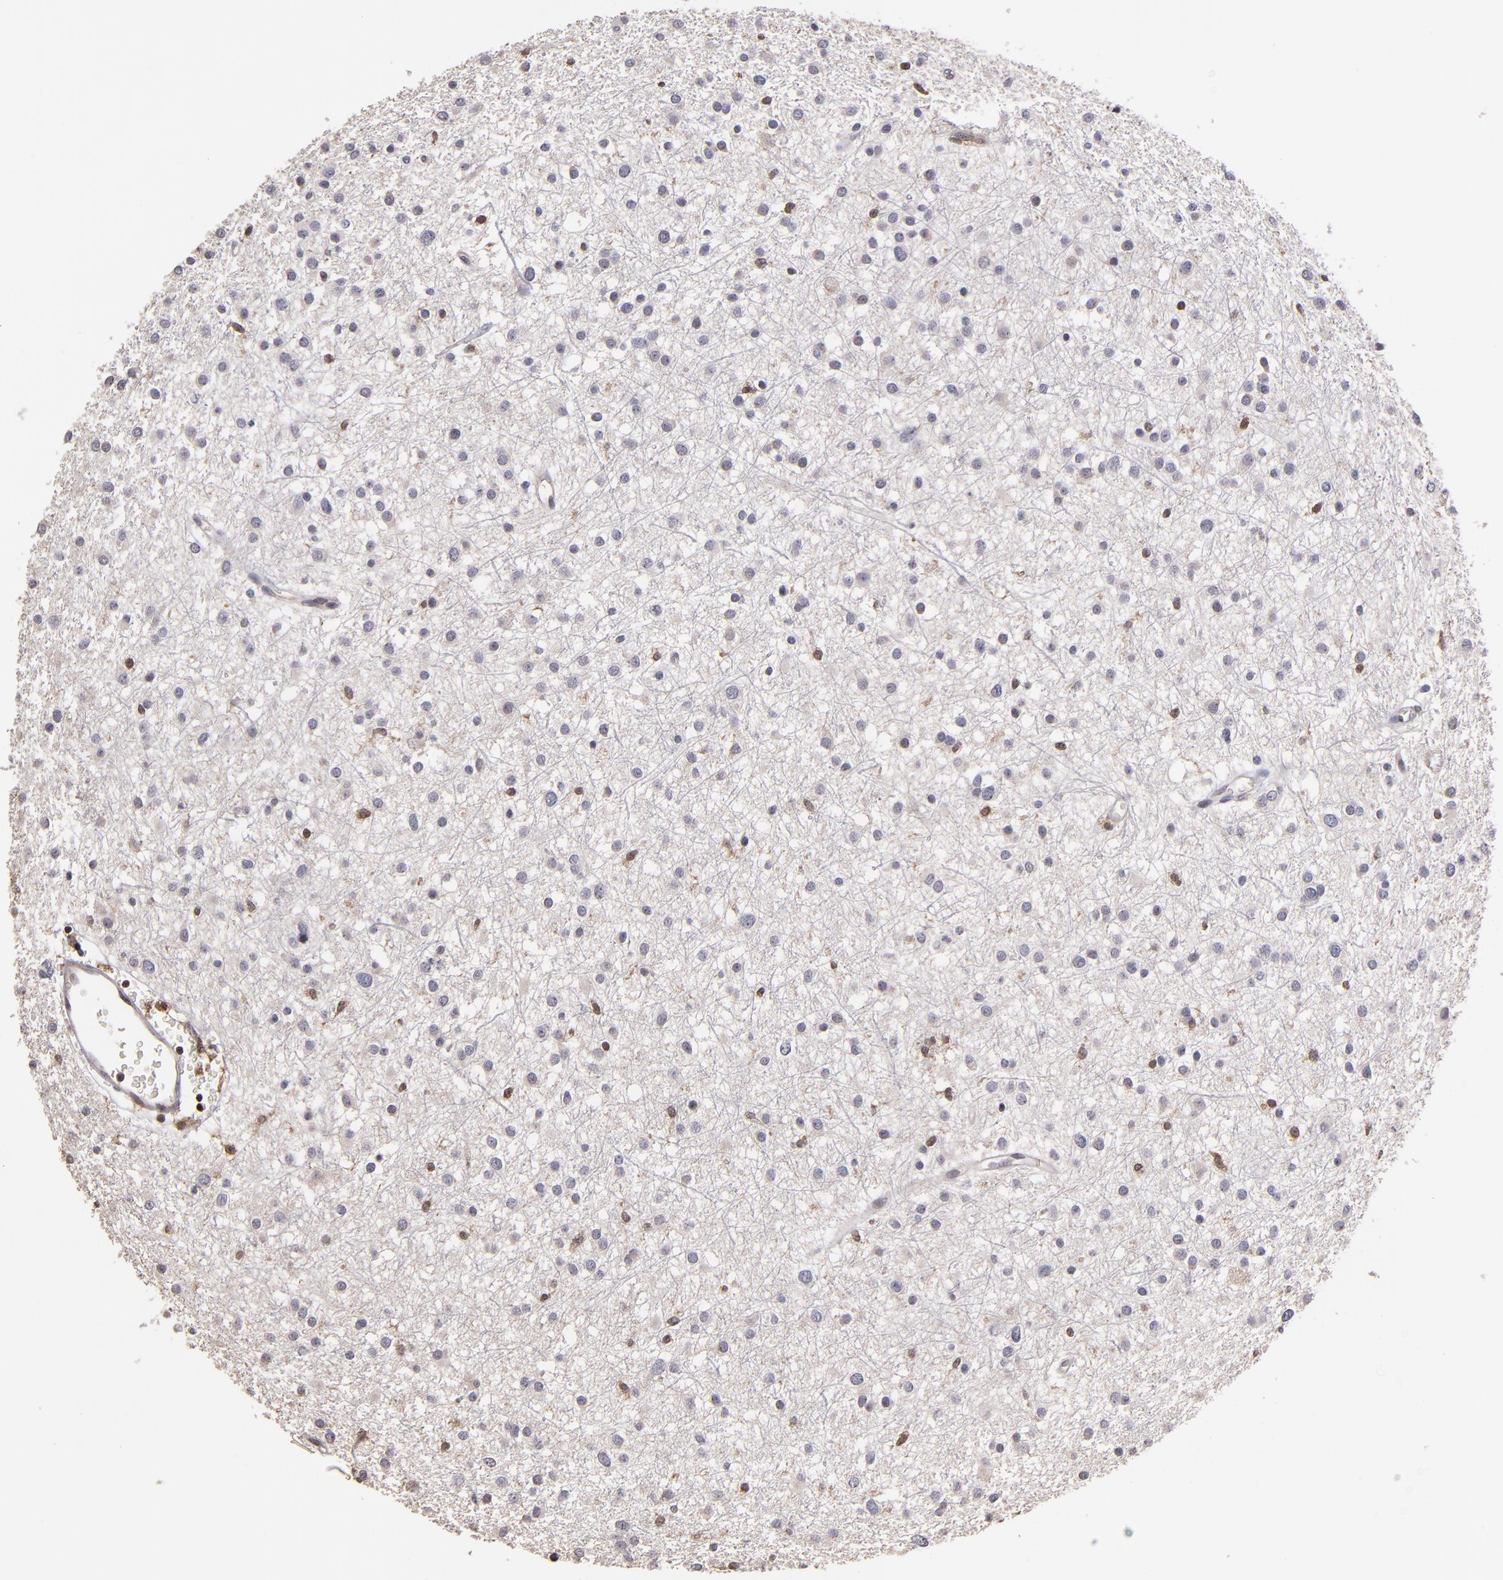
{"staining": {"intensity": "weak", "quantity": "25%-75%", "location": "cytoplasmic/membranous"}, "tissue": "glioma", "cell_type": "Tumor cells", "image_type": "cancer", "snomed": [{"axis": "morphology", "description": "Glioma, malignant, Low grade"}, {"axis": "topography", "description": "Brain"}], "caption": "Brown immunohistochemical staining in low-grade glioma (malignant) reveals weak cytoplasmic/membranous expression in approximately 25%-75% of tumor cells. The protein of interest is shown in brown color, while the nuclei are stained blue.", "gene": "CASP1", "patient": {"sex": "female", "age": 36}}